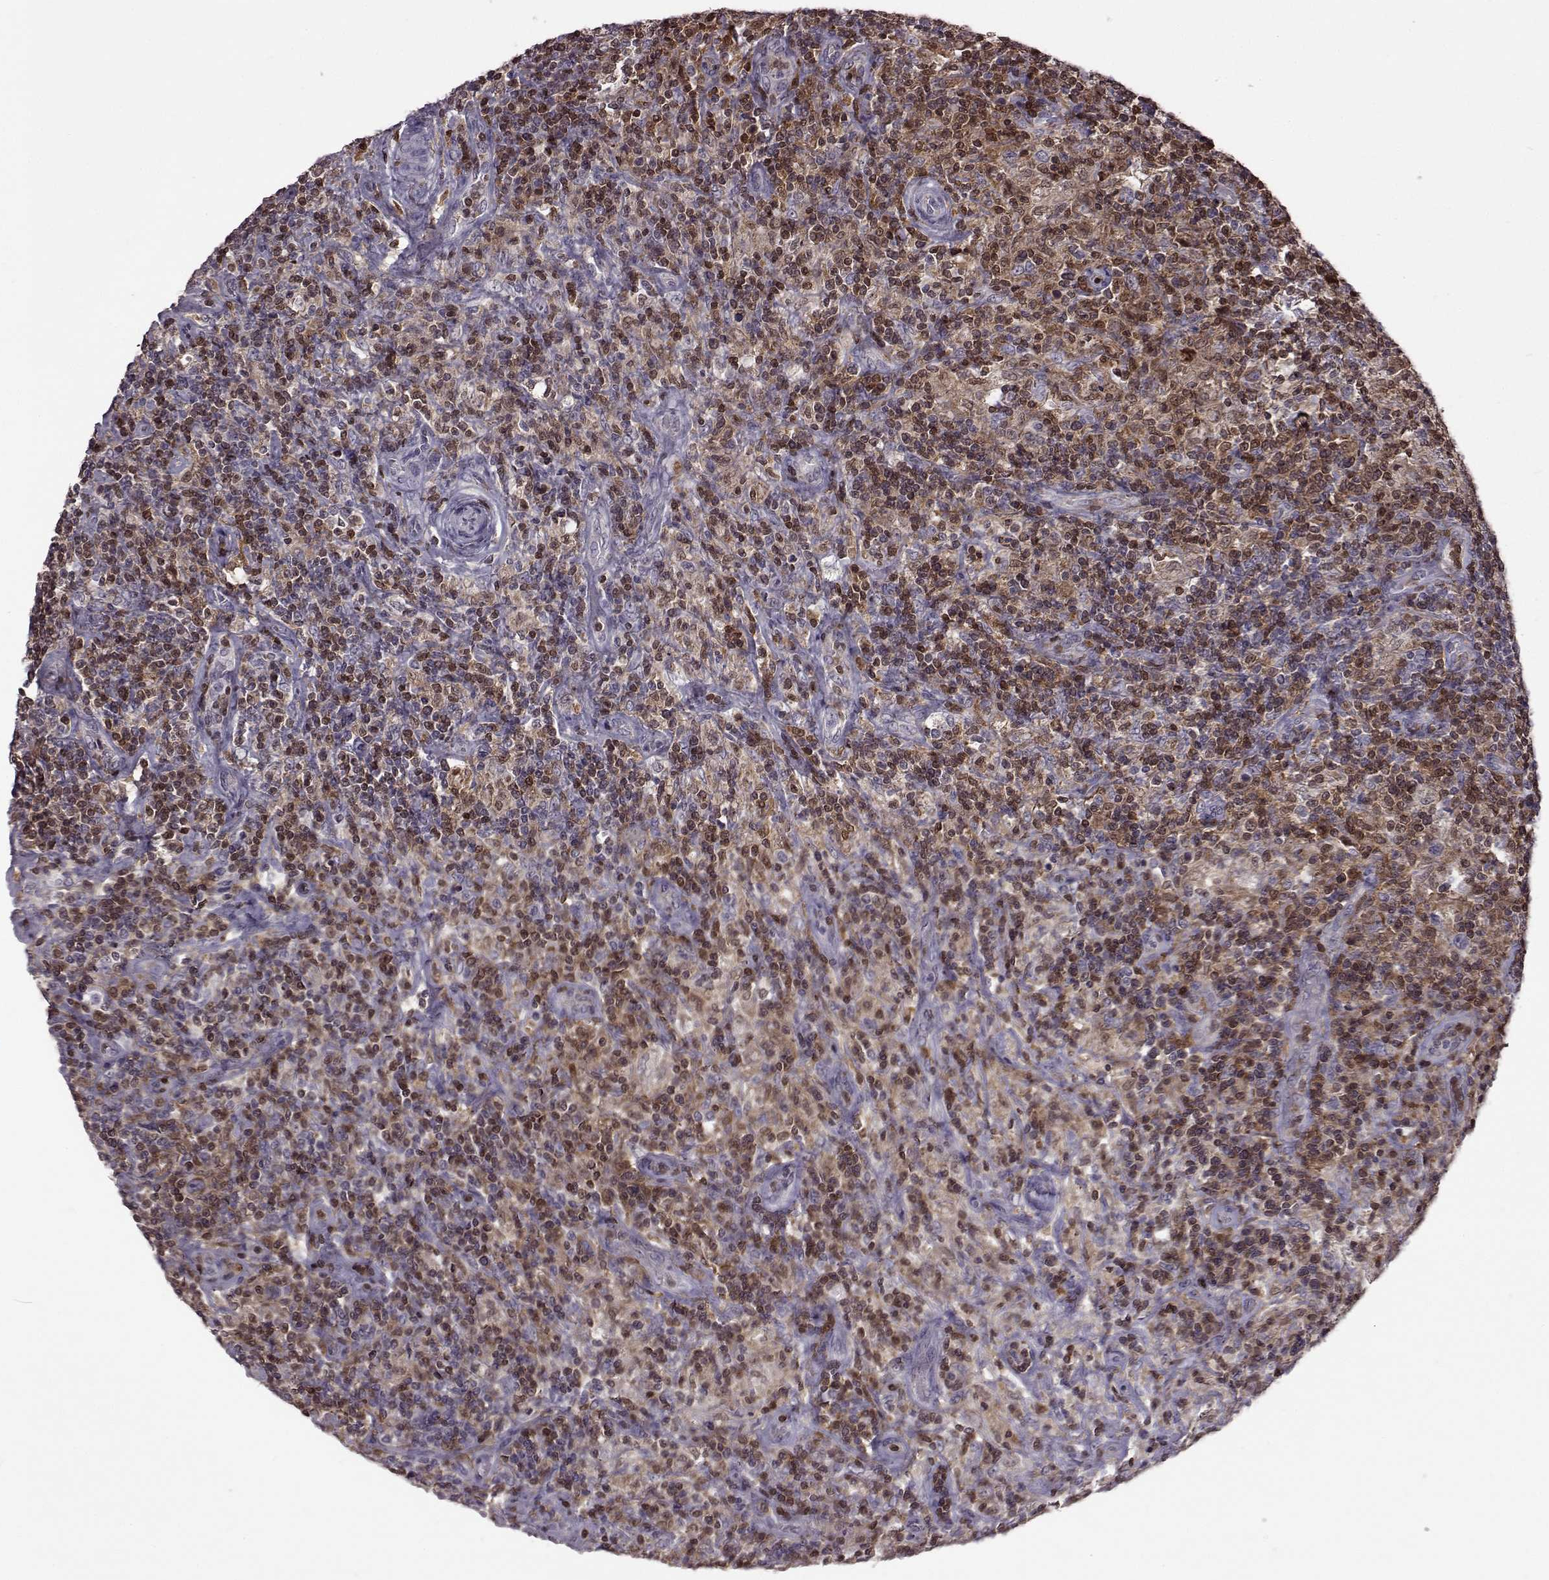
{"staining": {"intensity": "negative", "quantity": "none", "location": "none"}, "tissue": "lymphoma", "cell_type": "Tumor cells", "image_type": "cancer", "snomed": [{"axis": "morphology", "description": "Hodgkin's disease, NOS"}, {"axis": "topography", "description": "Lymph node"}], "caption": "This is an immunohistochemistry photomicrograph of lymphoma. There is no positivity in tumor cells.", "gene": "DOK2", "patient": {"sex": "male", "age": 70}}